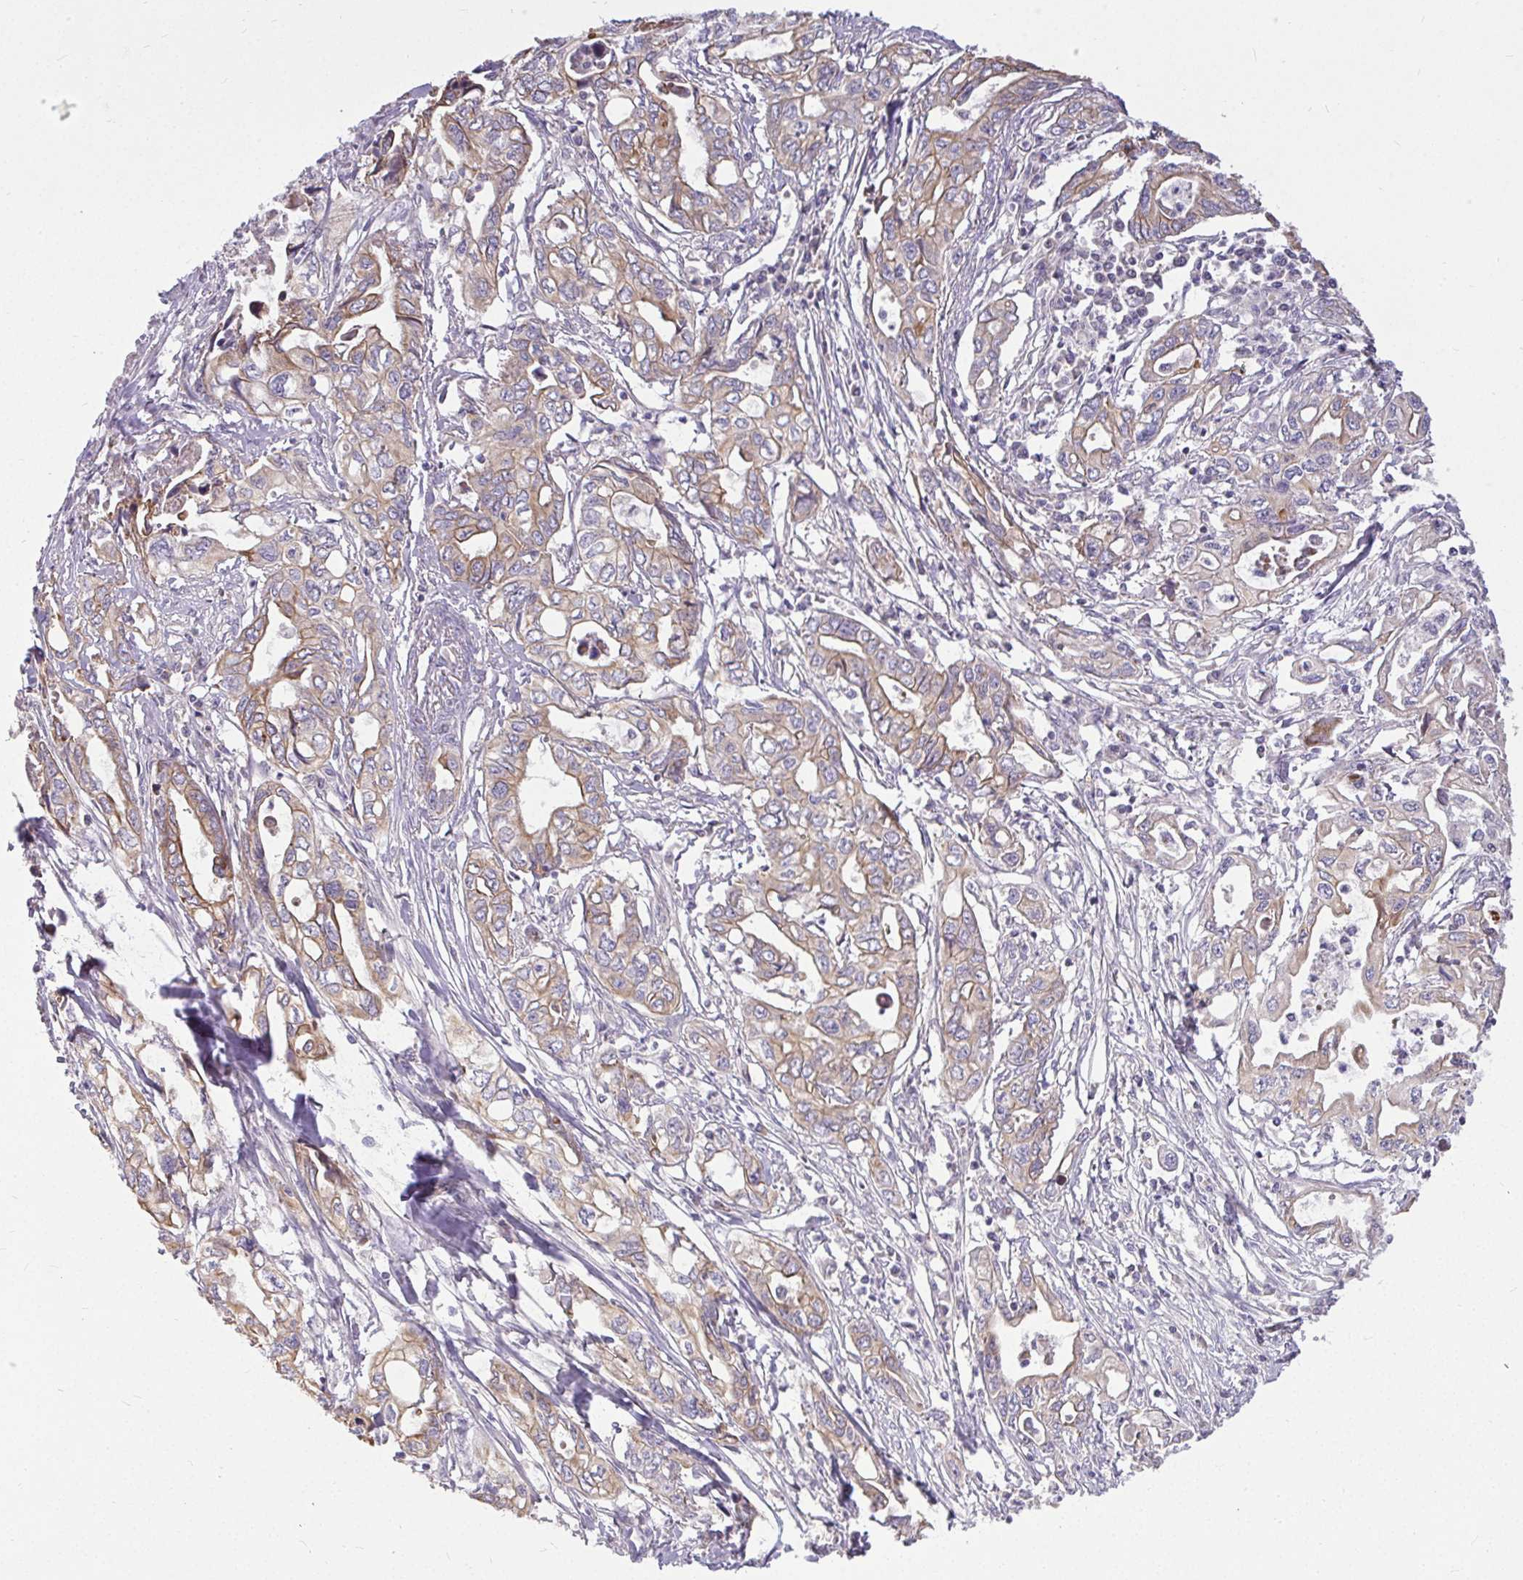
{"staining": {"intensity": "moderate", "quantity": ">75%", "location": "cytoplasmic/membranous"}, "tissue": "pancreatic cancer", "cell_type": "Tumor cells", "image_type": "cancer", "snomed": [{"axis": "morphology", "description": "Adenocarcinoma, NOS"}, {"axis": "topography", "description": "Pancreas"}], "caption": "DAB immunohistochemical staining of human pancreatic cancer (adenocarcinoma) demonstrates moderate cytoplasmic/membranous protein expression in about >75% of tumor cells.", "gene": "STRIP1", "patient": {"sex": "male", "age": 68}}